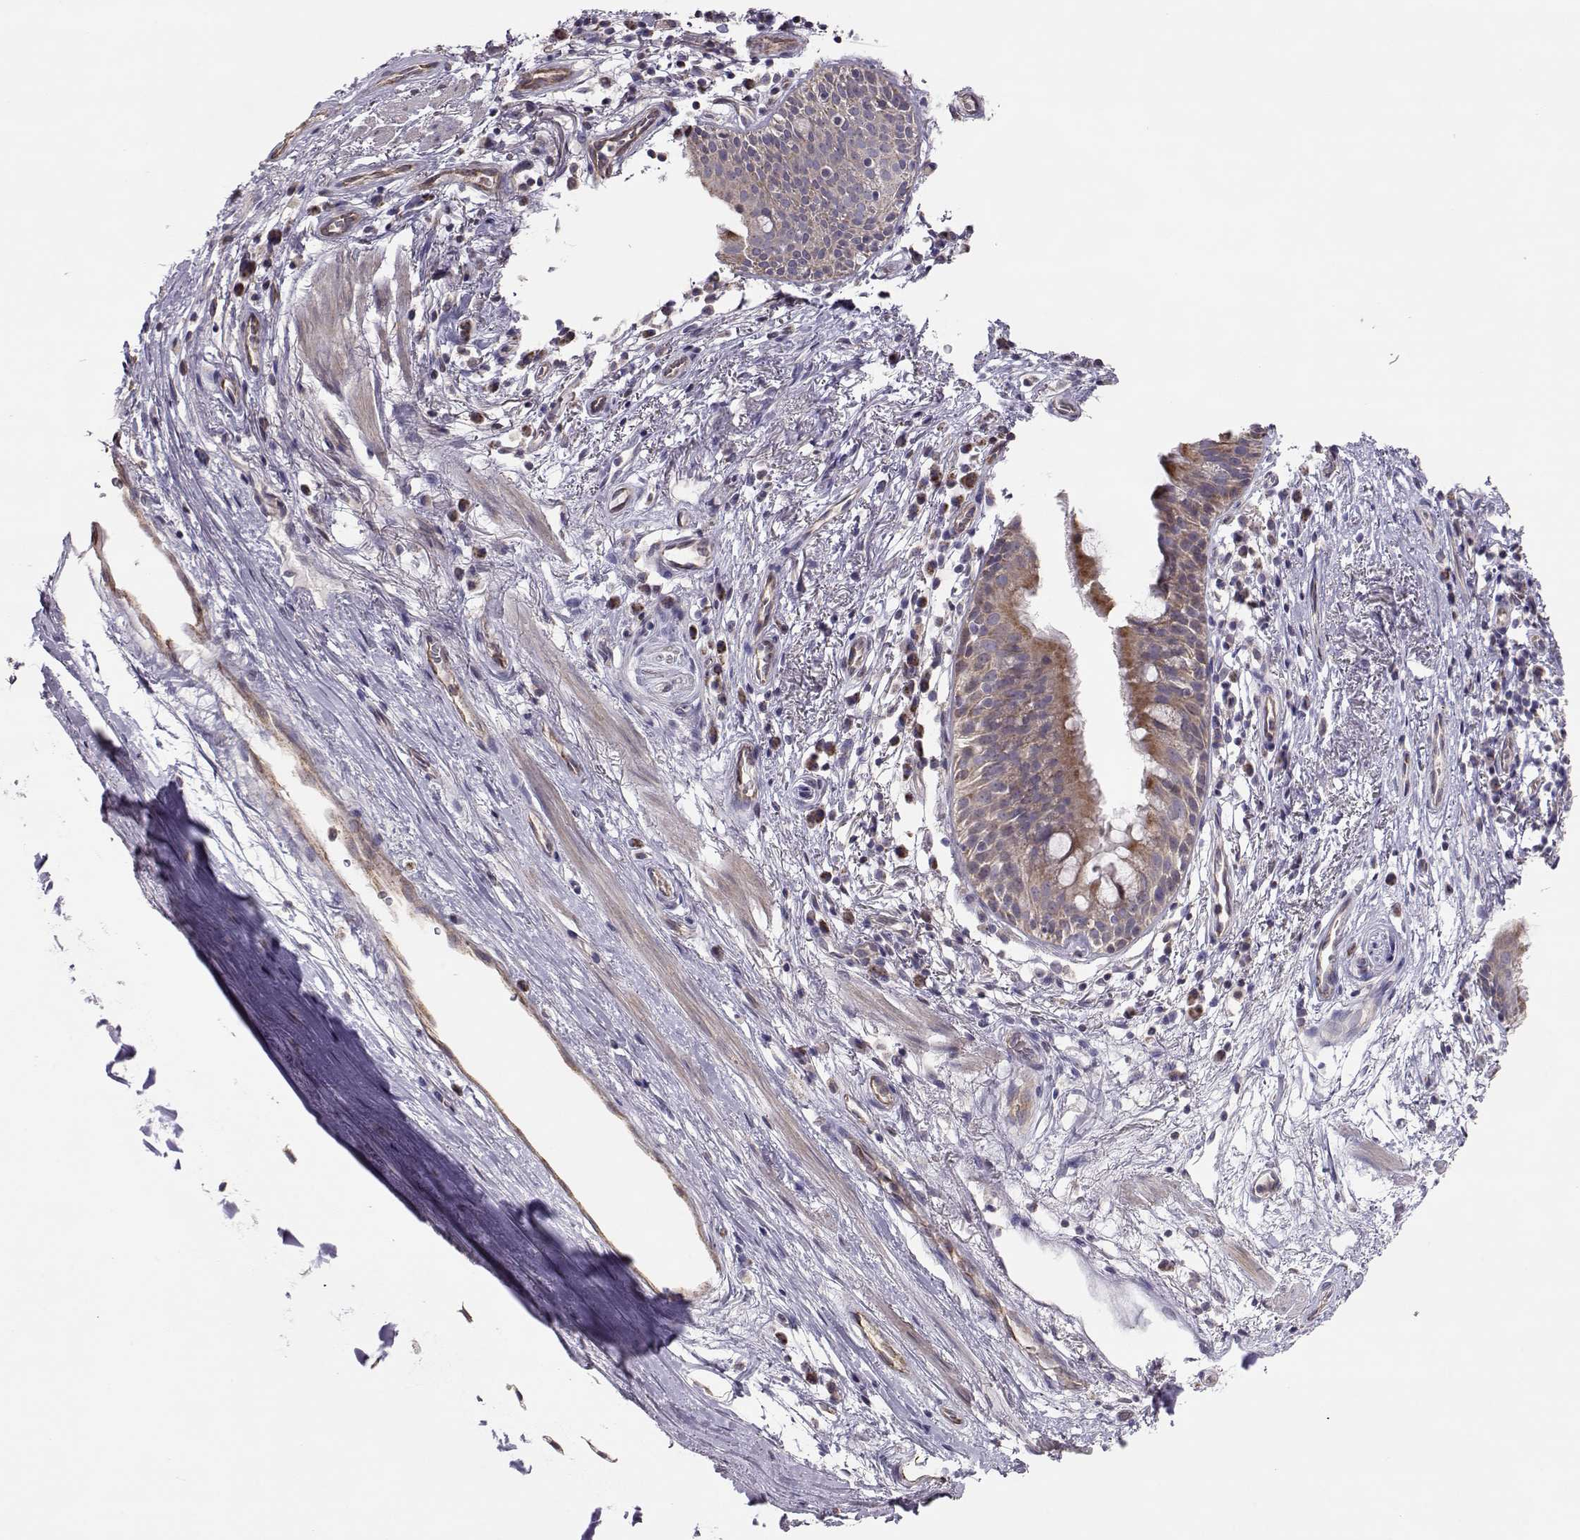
{"staining": {"intensity": "moderate", "quantity": "<25%", "location": "cytoplasmic/membranous"}, "tissue": "bronchus", "cell_type": "Respiratory epithelial cells", "image_type": "normal", "snomed": [{"axis": "morphology", "description": "Normal tissue, NOS"}, {"axis": "topography", "description": "Cartilage tissue"}, {"axis": "topography", "description": "Bronchus"}], "caption": "This micrograph exhibits immunohistochemistry staining of normal human bronchus, with low moderate cytoplasmic/membranous positivity in approximately <25% of respiratory epithelial cells.", "gene": "NCAM2", "patient": {"sex": "male", "age": 58}}